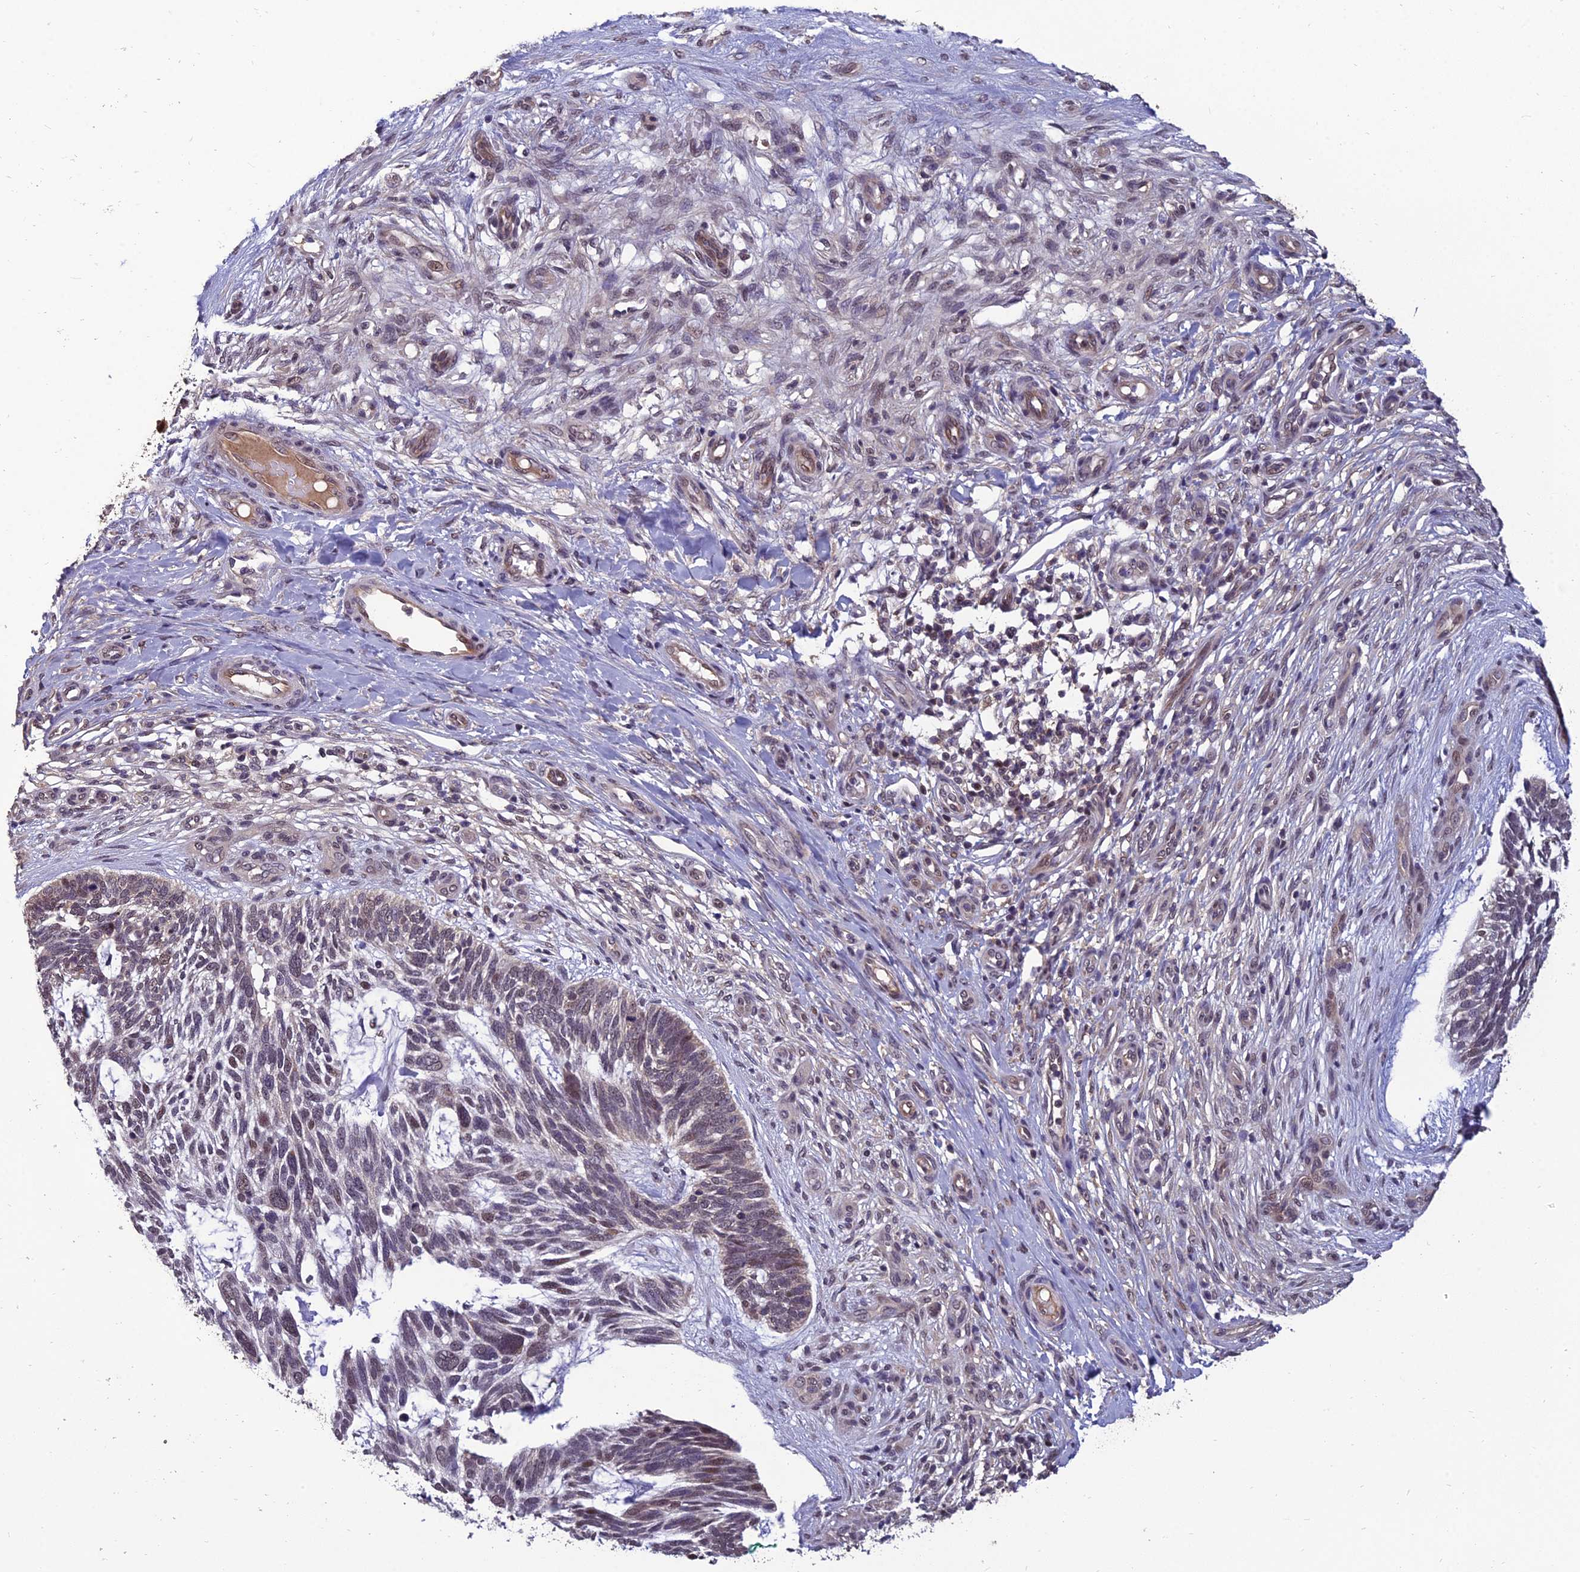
{"staining": {"intensity": "weak", "quantity": "<25%", "location": "nuclear"}, "tissue": "skin cancer", "cell_type": "Tumor cells", "image_type": "cancer", "snomed": [{"axis": "morphology", "description": "Basal cell carcinoma"}, {"axis": "topography", "description": "Skin"}], "caption": "Immunohistochemical staining of skin cancer demonstrates no significant expression in tumor cells.", "gene": "GRWD1", "patient": {"sex": "male", "age": 88}}